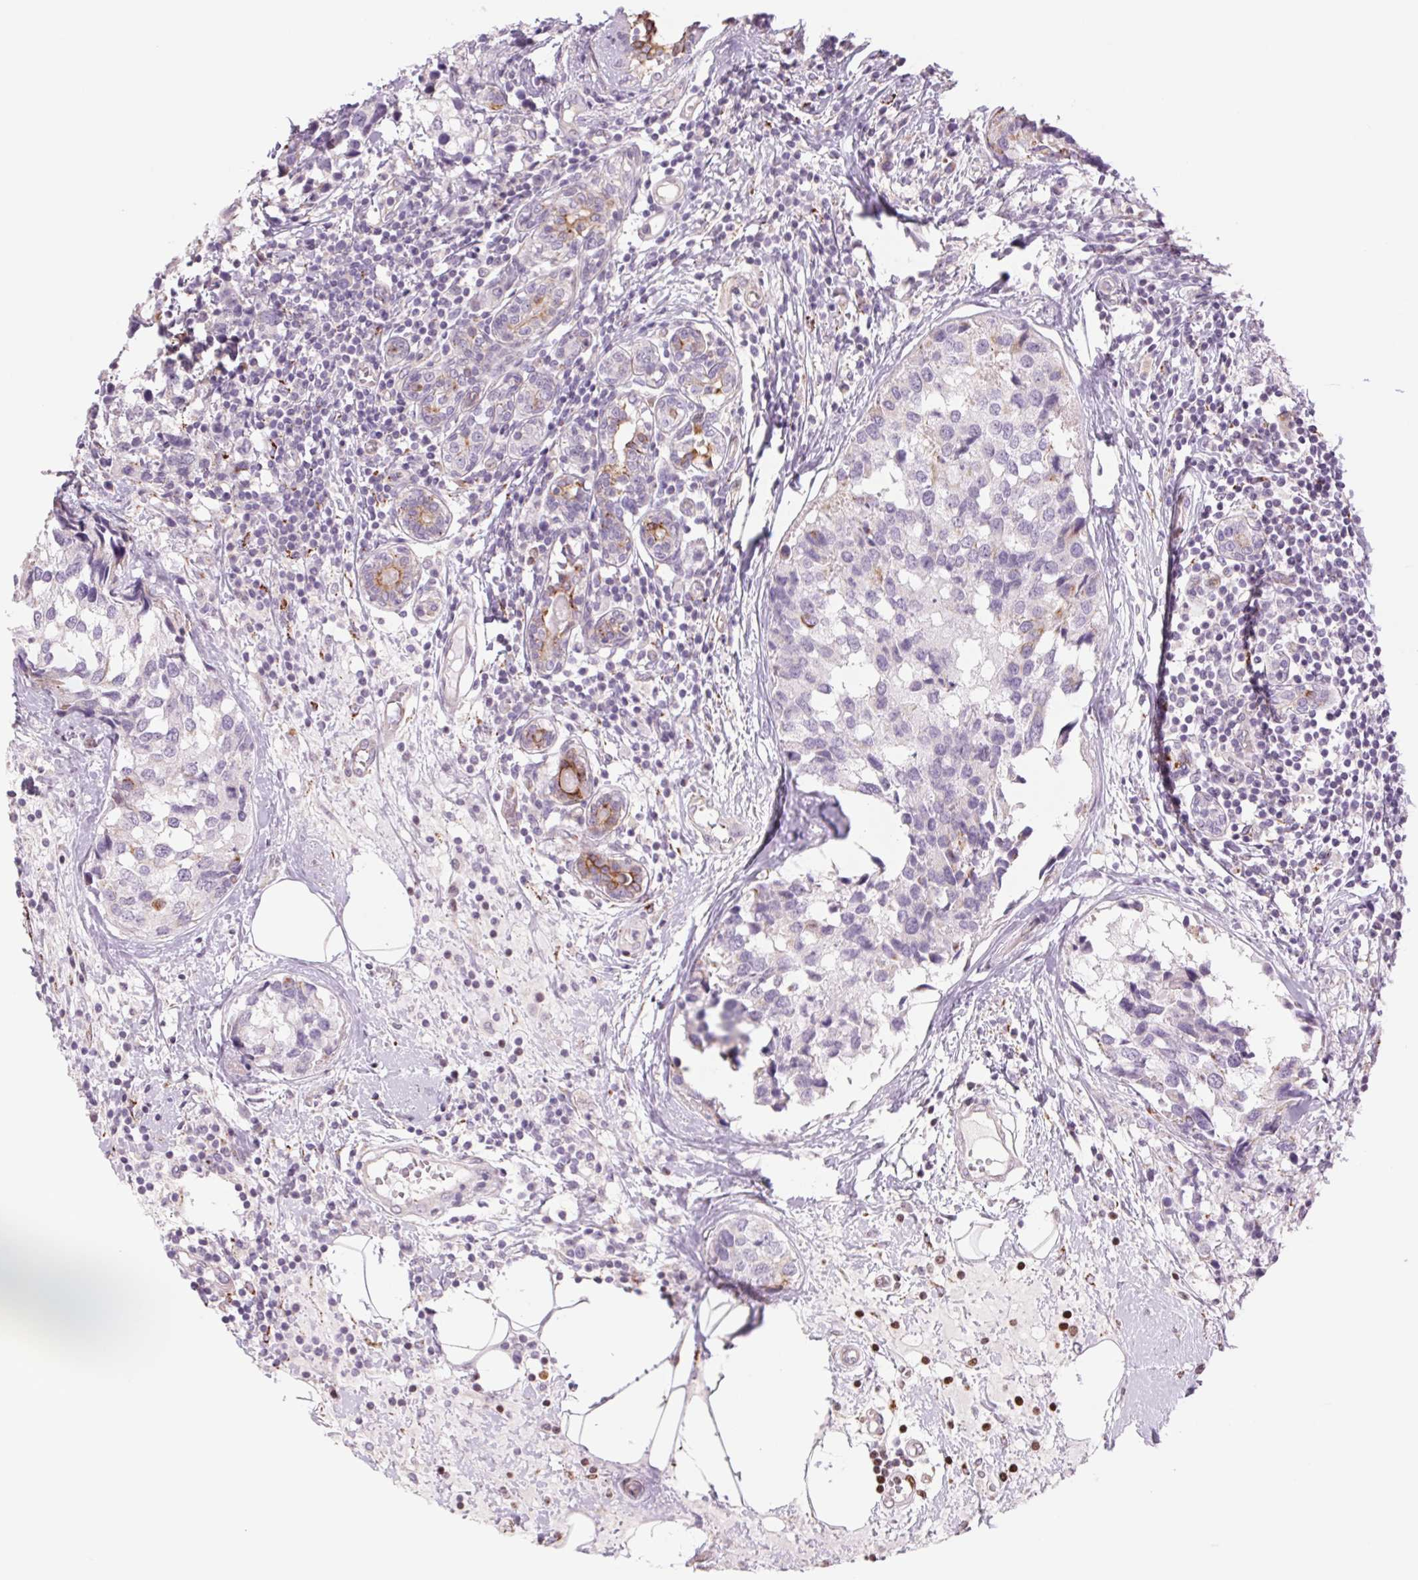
{"staining": {"intensity": "negative", "quantity": "none", "location": "none"}, "tissue": "breast cancer", "cell_type": "Tumor cells", "image_type": "cancer", "snomed": [{"axis": "morphology", "description": "Lobular carcinoma"}, {"axis": "topography", "description": "Breast"}], "caption": "The immunohistochemistry micrograph has no significant staining in tumor cells of breast cancer (lobular carcinoma) tissue. Brightfield microscopy of immunohistochemistry (IHC) stained with DAB (brown) and hematoxylin (blue), captured at high magnification.", "gene": "MS4A13", "patient": {"sex": "female", "age": 59}}